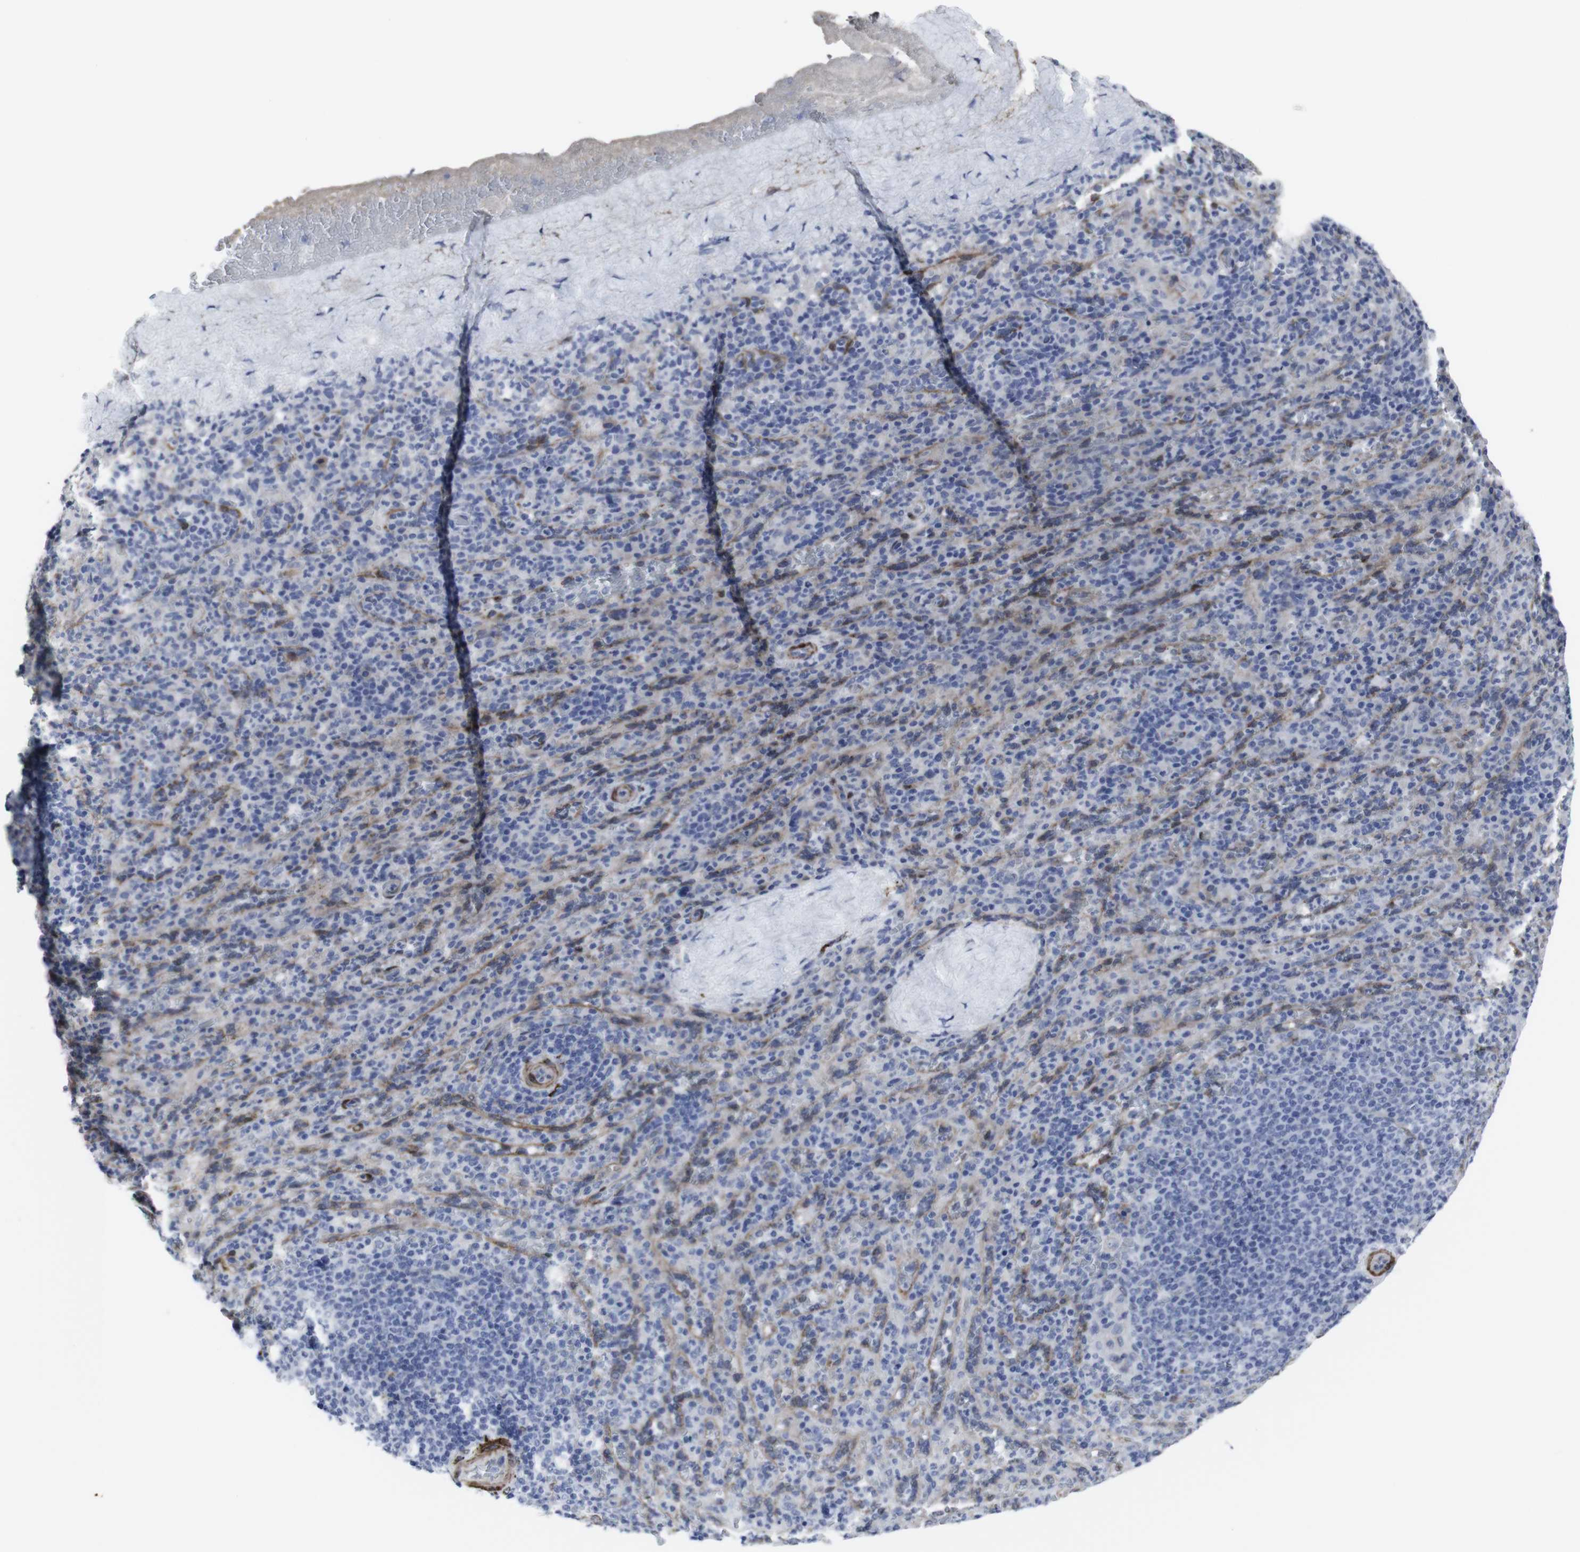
{"staining": {"intensity": "negative", "quantity": "none", "location": "none"}, "tissue": "spleen", "cell_type": "Cells in red pulp", "image_type": "normal", "snomed": [{"axis": "morphology", "description": "Normal tissue, NOS"}, {"axis": "topography", "description": "Spleen"}], "caption": "The photomicrograph demonstrates no staining of cells in red pulp in benign spleen.", "gene": "SNCG", "patient": {"sex": "male", "age": 36}}